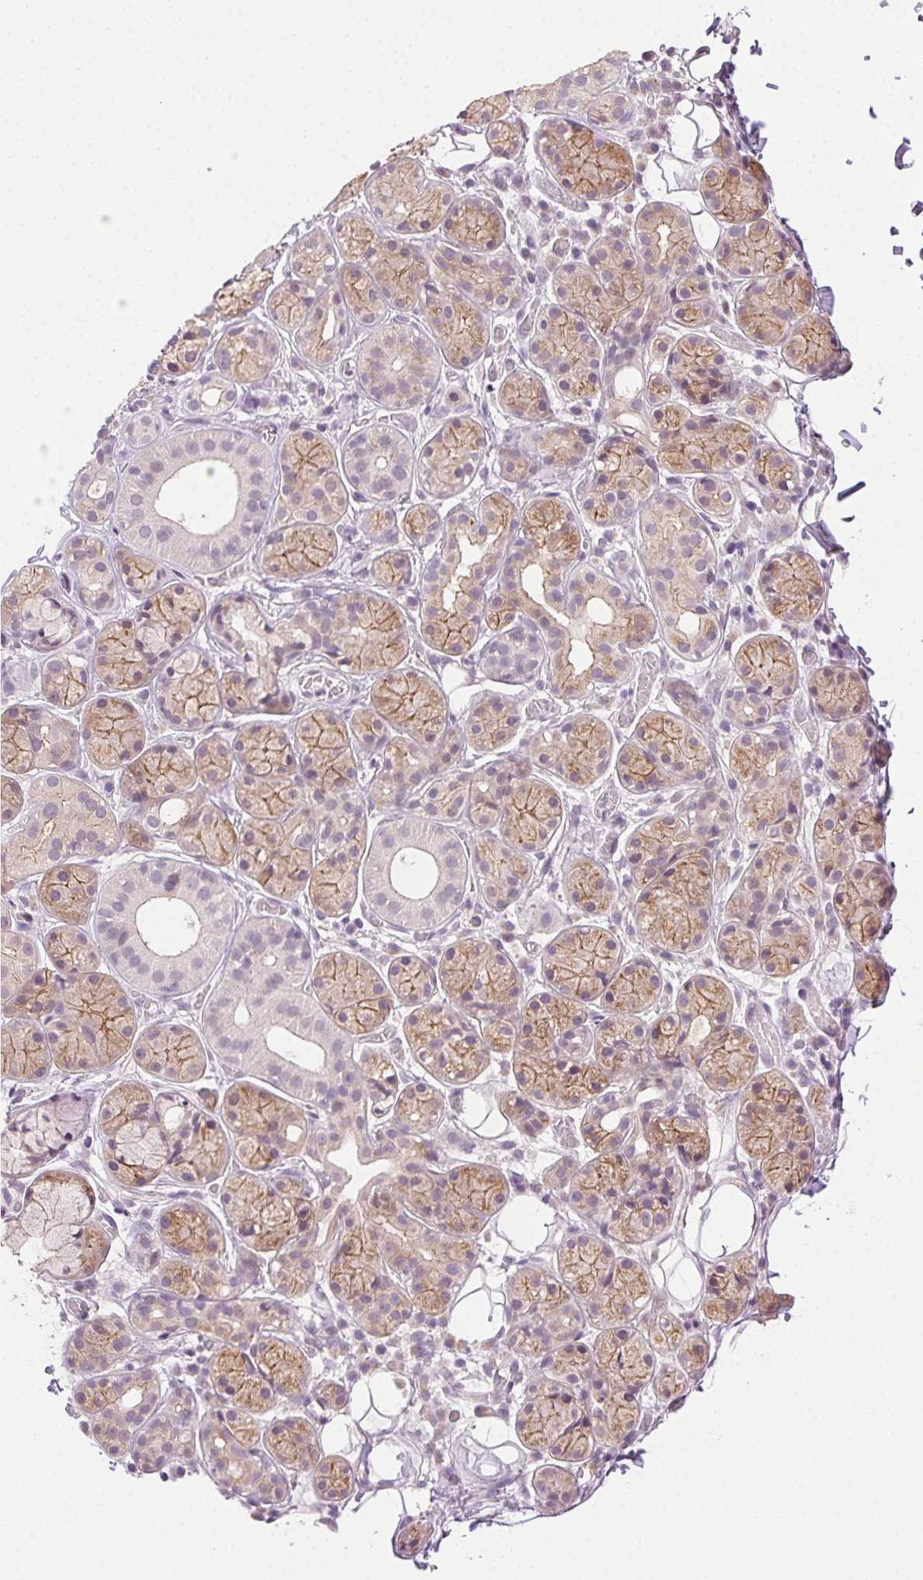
{"staining": {"intensity": "moderate", "quantity": "25%-75%", "location": "cytoplasmic/membranous"}, "tissue": "salivary gland", "cell_type": "Glandular cells", "image_type": "normal", "snomed": [{"axis": "morphology", "description": "Normal tissue, NOS"}, {"axis": "topography", "description": "Salivary gland"}, {"axis": "topography", "description": "Peripheral nerve tissue"}], "caption": "The immunohistochemical stain shows moderate cytoplasmic/membranous positivity in glandular cells of benign salivary gland. (DAB (3,3'-diaminobenzidine) IHC, brown staining for protein, blue staining for nuclei).", "gene": "CLDN10", "patient": {"sex": "male", "age": 71}}